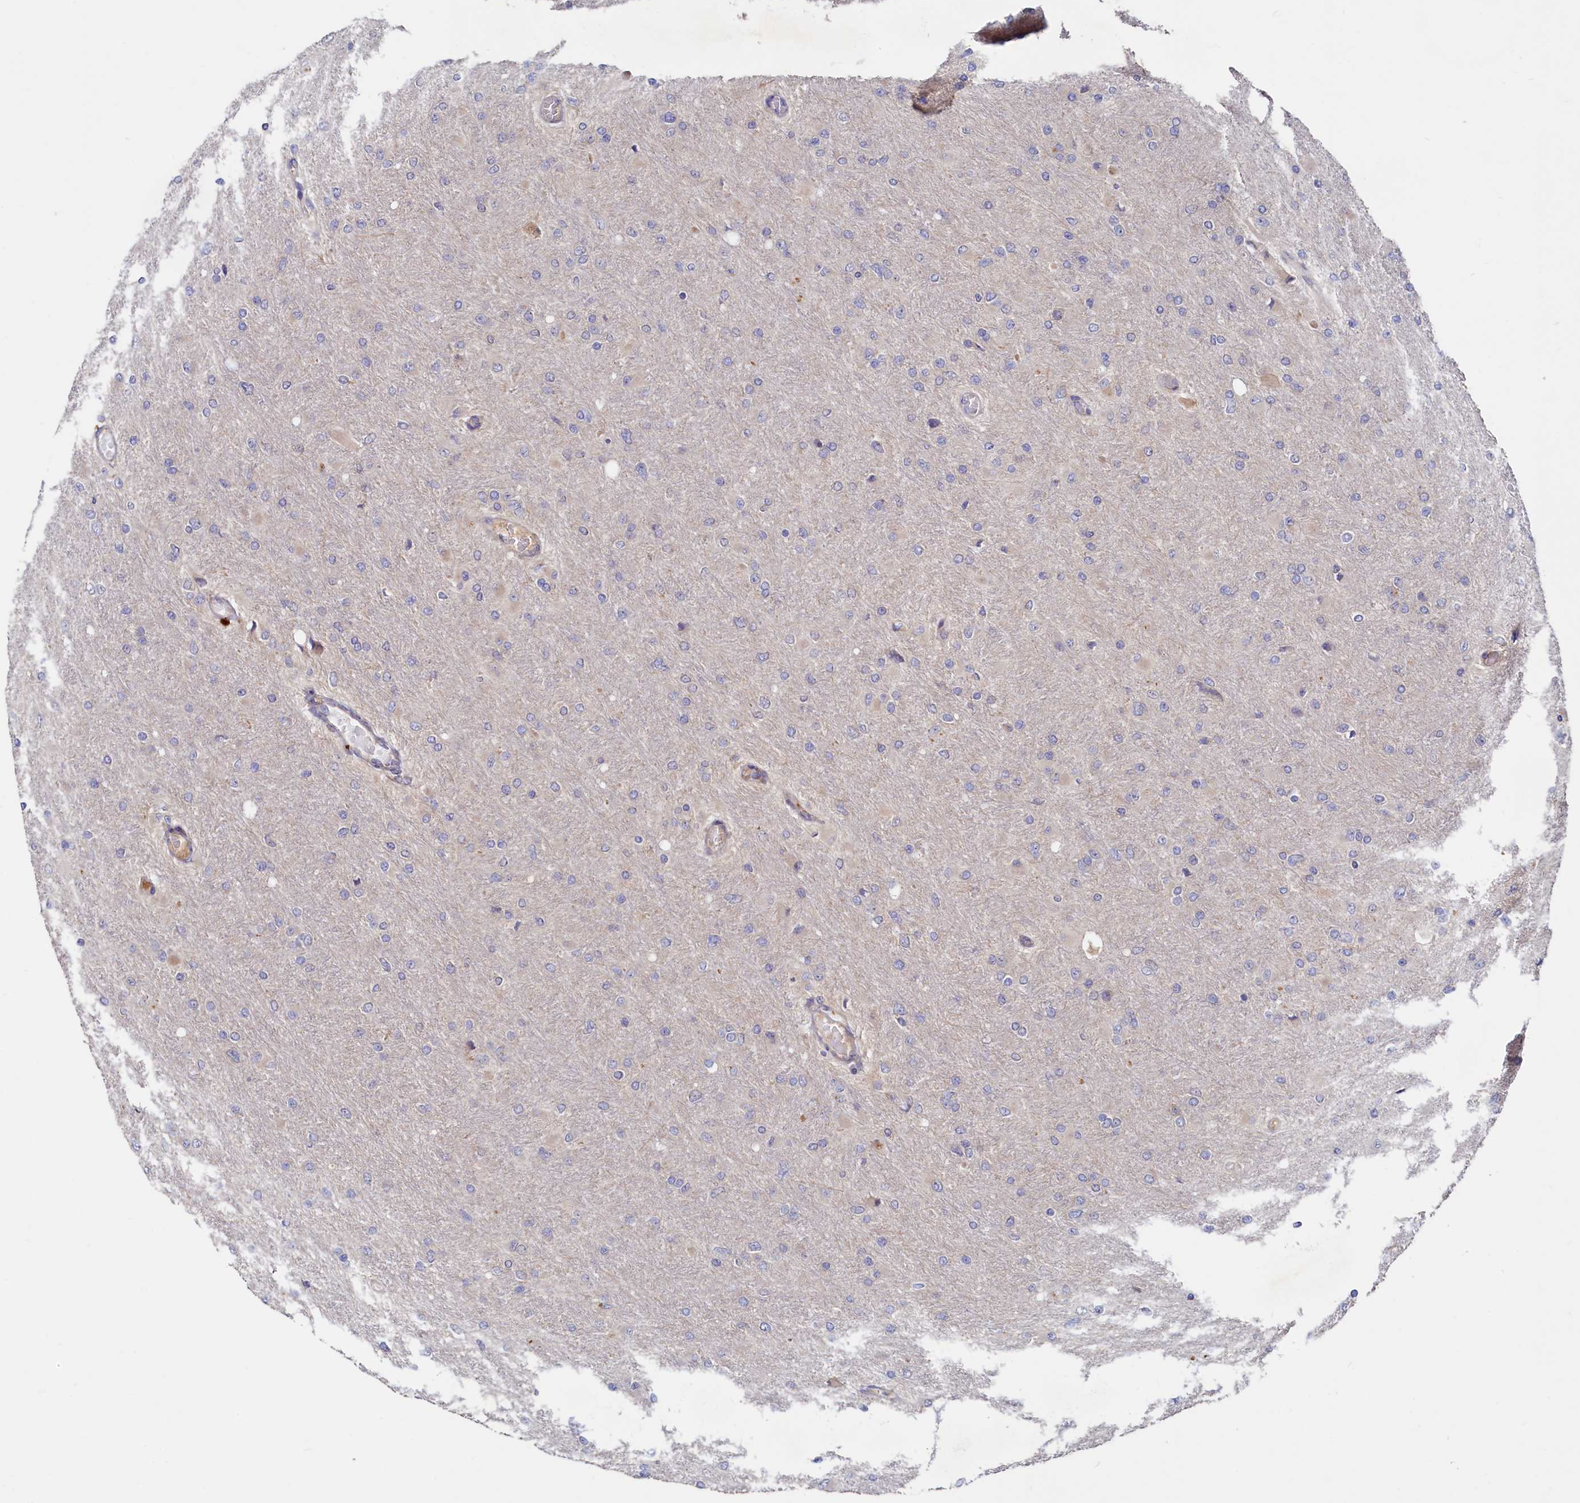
{"staining": {"intensity": "negative", "quantity": "none", "location": "none"}, "tissue": "glioma", "cell_type": "Tumor cells", "image_type": "cancer", "snomed": [{"axis": "morphology", "description": "Glioma, malignant, High grade"}, {"axis": "topography", "description": "Cerebral cortex"}], "caption": "Tumor cells are negative for brown protein staining in malignant glioma (high-grade). Nuclei are stained in blue.", "gene": "RGS7BP", "patient": {"sex": "female", "age": 36}}